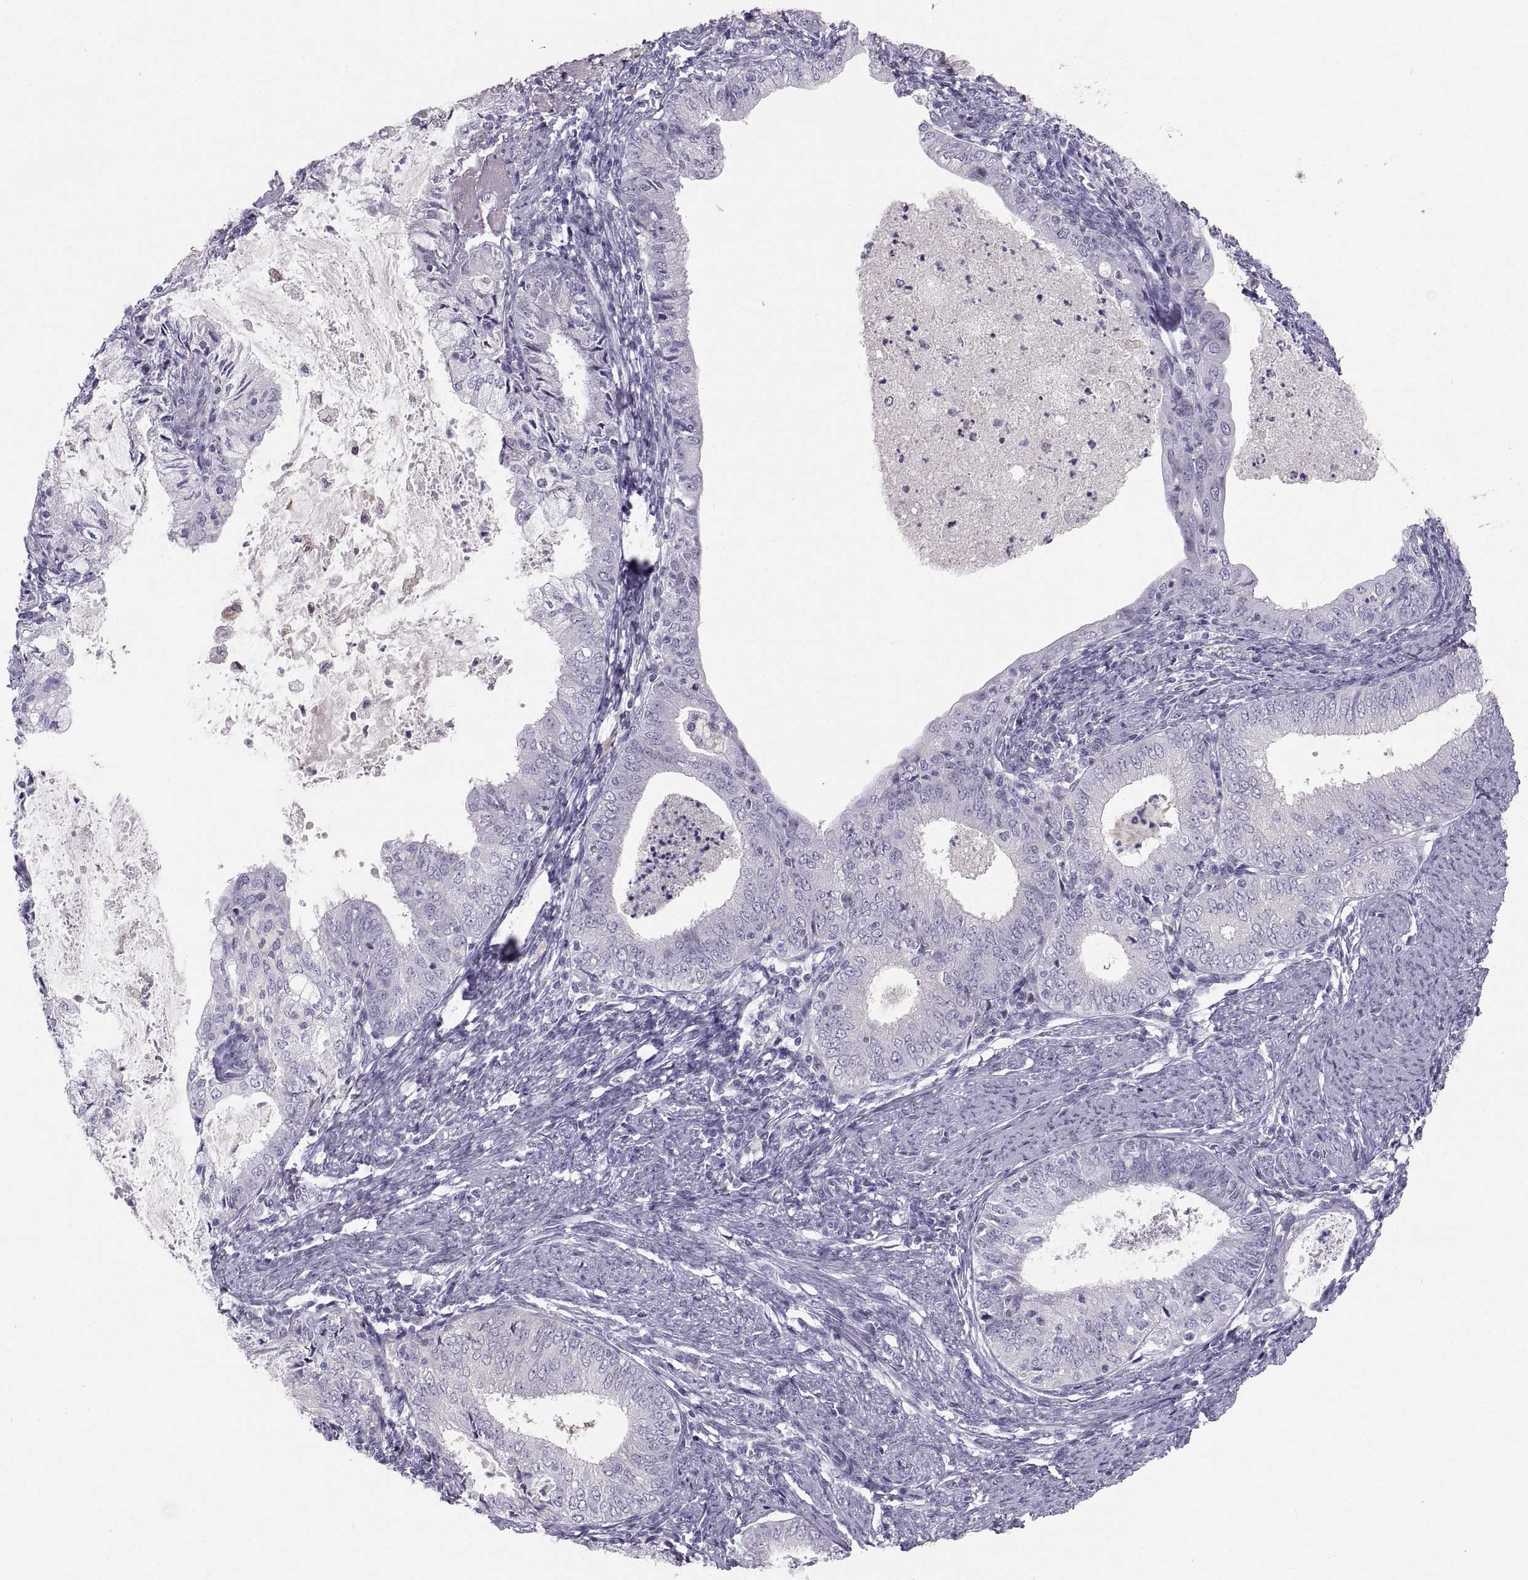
{"staining": {"intensity": "negative", "quantity": "none", "location": "none"}, "tissue": "endometrial cancer", "cell_type": "Tumor cells", "image_type": "cancer", "snomed": [{"axis": "morphology", "description": "Adenocarcinoma, NOS"}, {"axis": "topography", "description": "Endometrium"}], "caption": "Human endometrial cancer stained for a protein using immunohistochemistry reveals no staining in tumor cells.", "gene": "SLC22A6", "patient": {"sex": "female", "age": 57}}